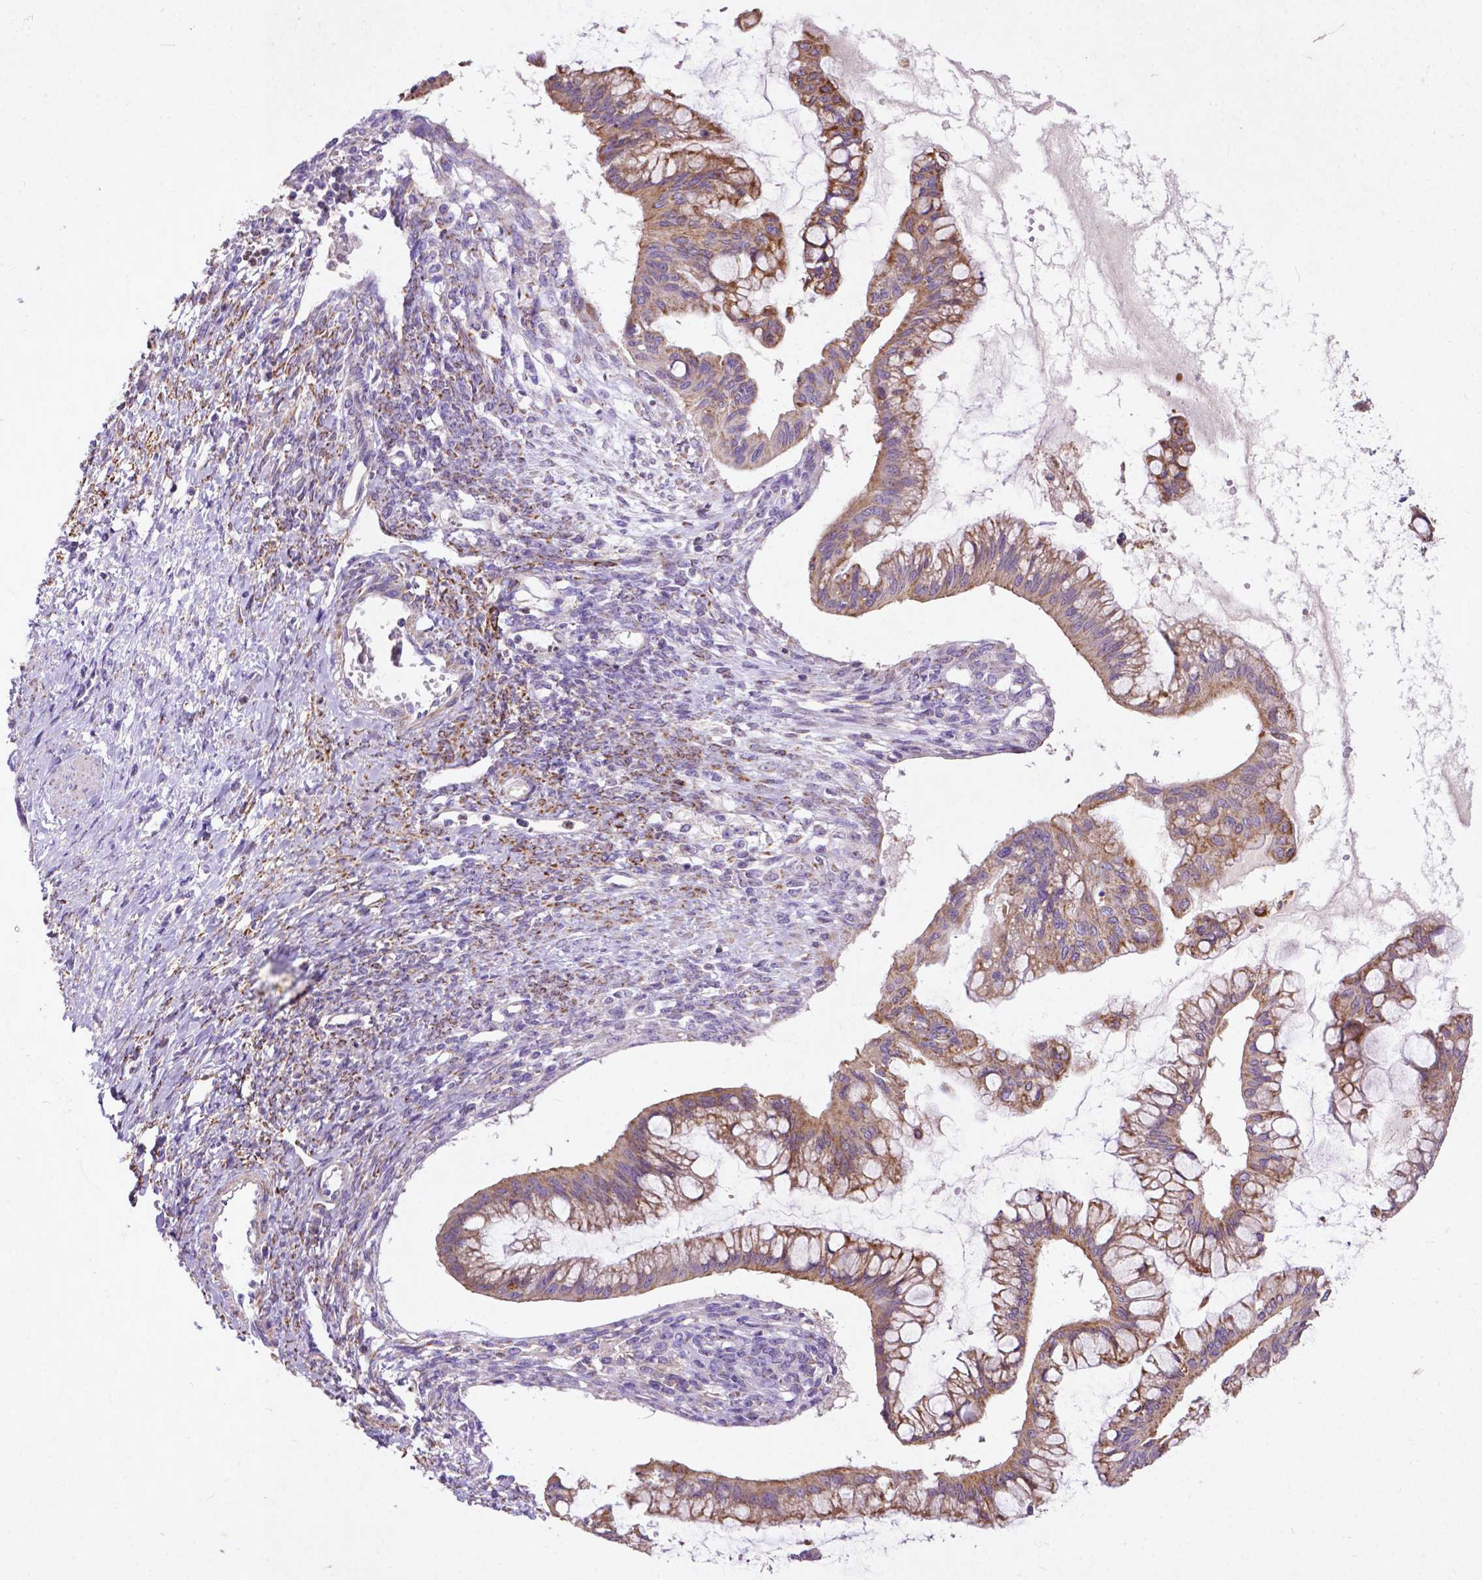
{"staining": {"intensity": "weak", "quantity": "25%-75%", "location": "cytoplasmic/membranous"}, "tissue": "ovarian cancer", "cell_type": "Tumor cells", "image_type": "cancer", "snomed": [{"axis": "morphology", "description": "Cystadenocarcinoma, mucinous, NOS"}, {"axis": "topography", "description": "Ovary"}], "caption": "There is low levels of weak cytoplasmic/membranous expression in tumor cells of ovarian cancer, as demonstrated by immunohistochemical staining (brown color).", "gene": "THEGL", "patient": {"sex": "female", "age": 73}}